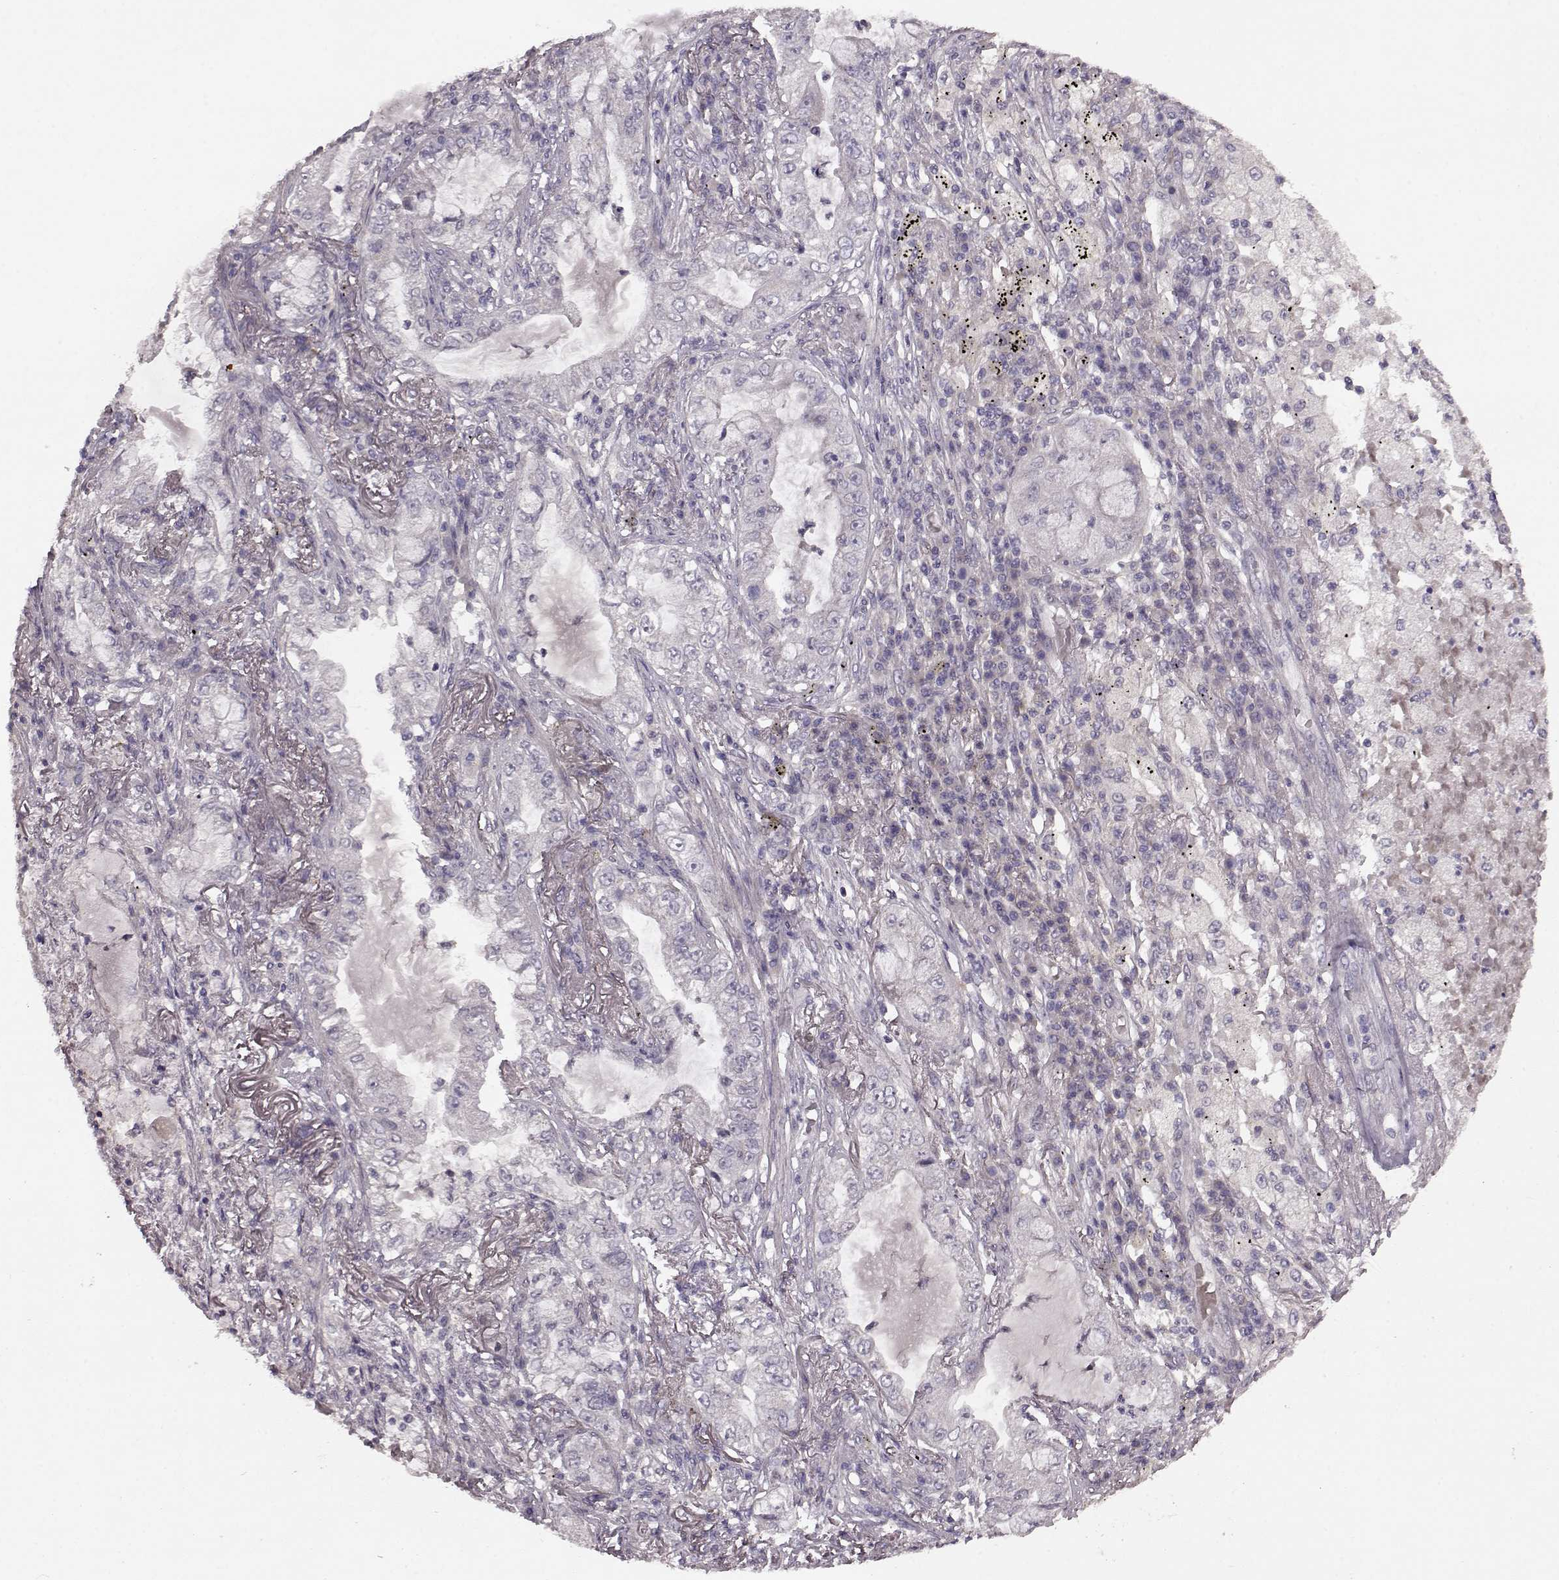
{"staining": {"intensity": "negative", "quantity": "none", "location": "none"}, "tissue": "lung cancer", "cell_type": "Tumor cells", "image_type": "cancer", "snomed": [{"axis": "morphology", "description": "Adenocarcinoma, NOS"}, {"axis": "topography", "description": "Lung"}], "caption": "There is no significant positivity in tumor cells of lung cancer.", "gene": "SLC52A3", "patient": {"sex": "female", "age": 73}}